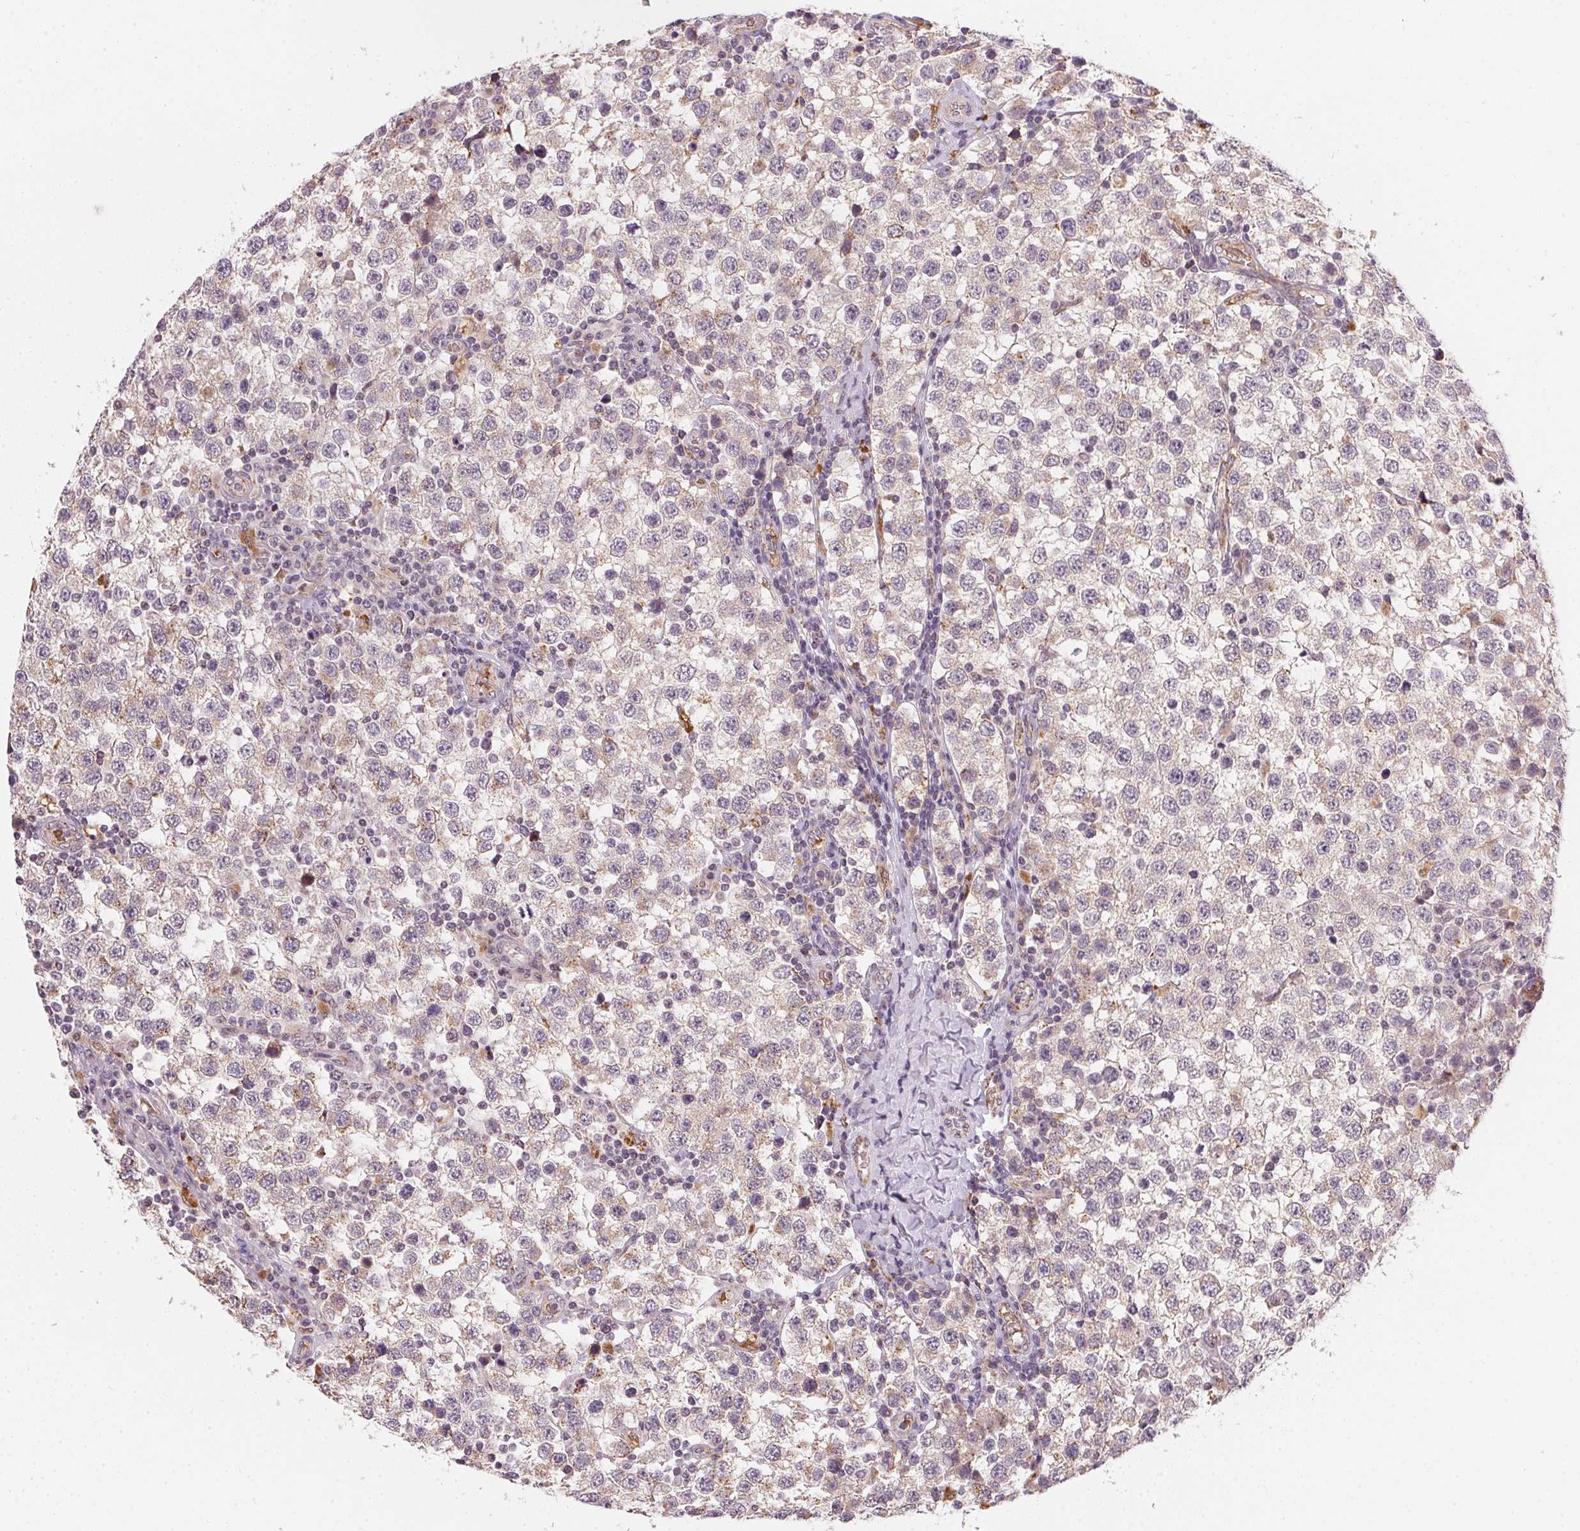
{"staining": {"intensity": "weak", "quantity": "<25%", "location": "cytoplasmic/membranous"}, "tissue": "testis cancer", "cell_type": "Tumor cells", "image_type": "cancer", "snomed": [{"axis": "morphology", "description": "Seminoma, NOS"}, {"axis": "topography", "description": "Testis"}], "caption": "IHC image of testis cancer (seminoma) stained for a protein (brown), which shows no expression in tumor cells.", "gene": "METTL13", "patient": {"sex": "male", "age": 34}}